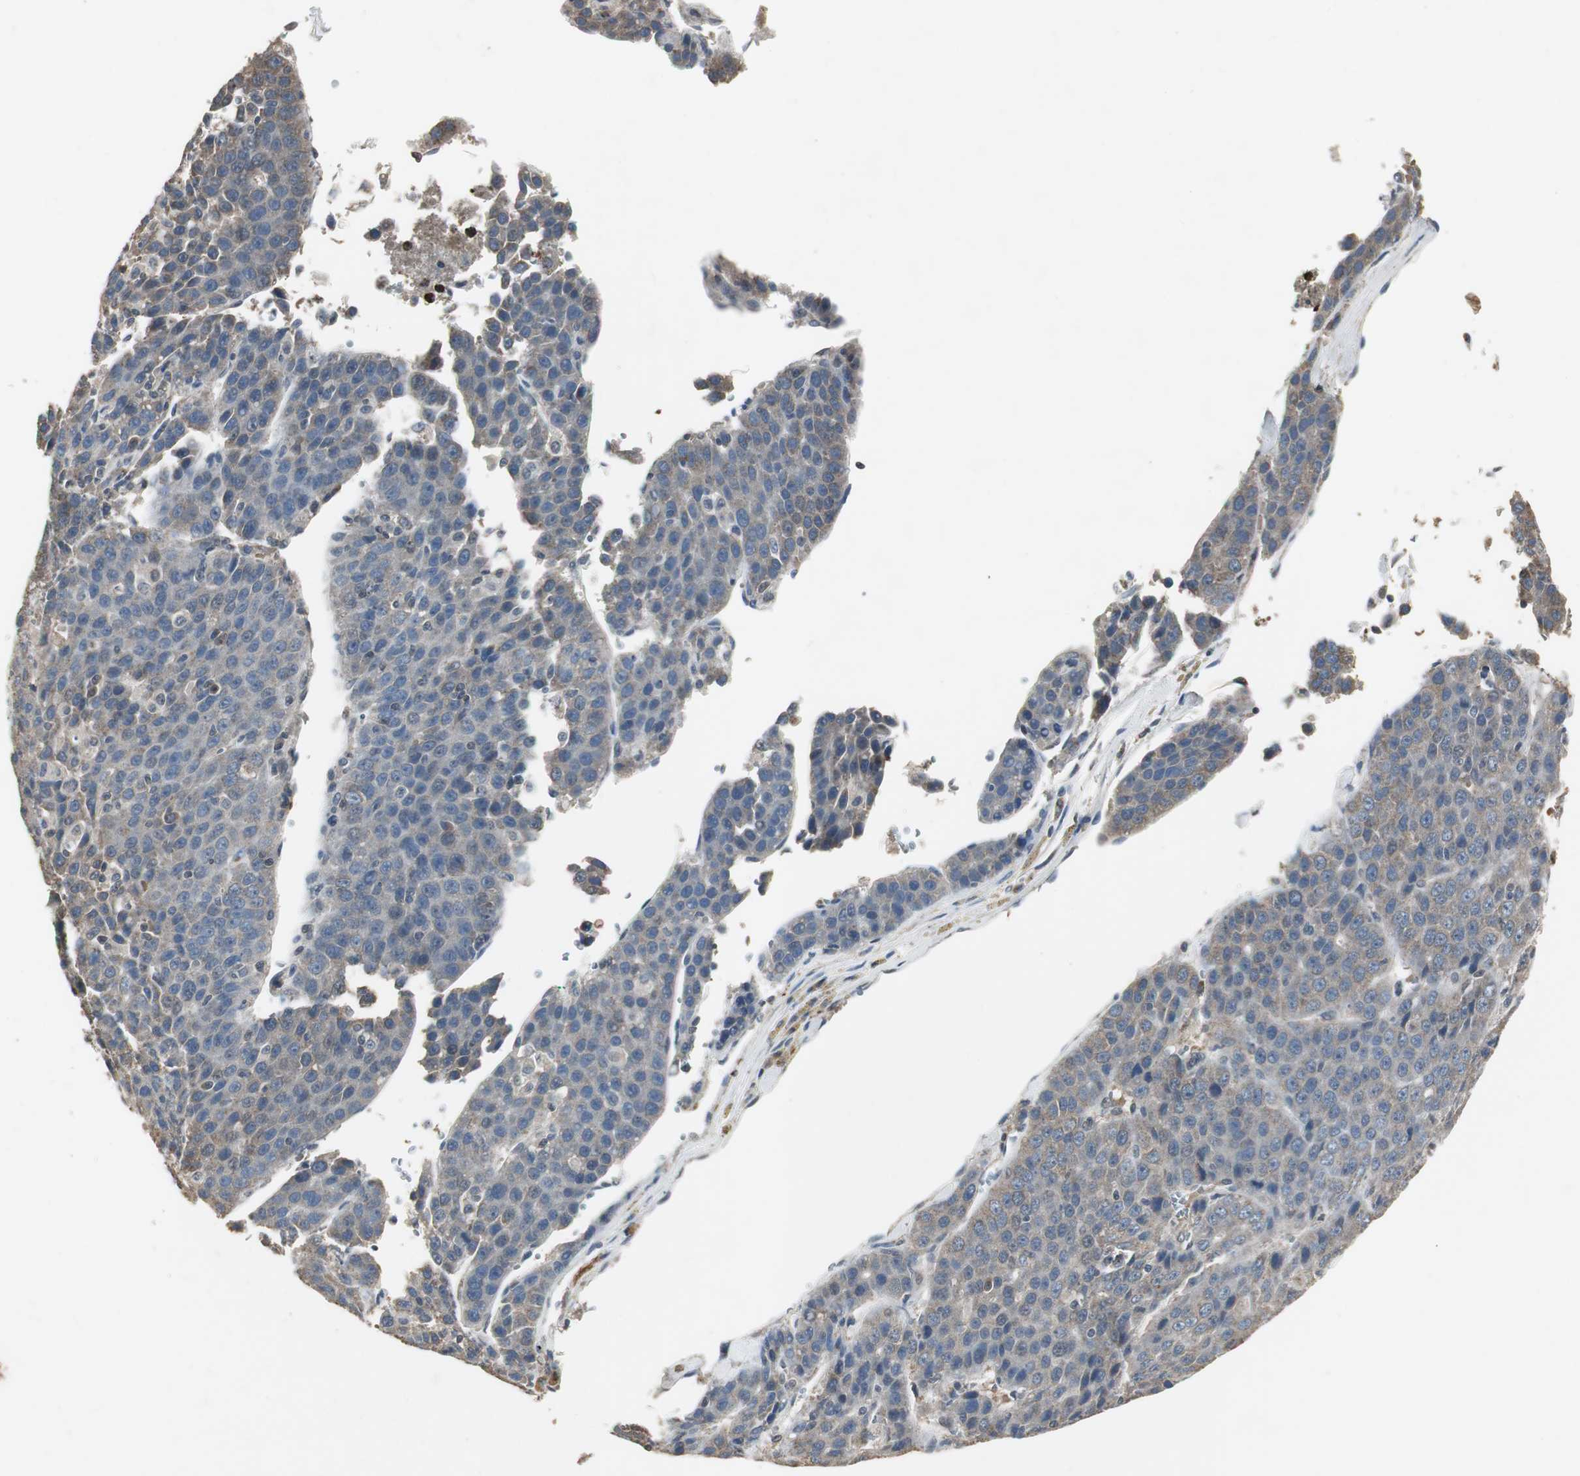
{"staining": {"intensity": "weak", "quantity": "25%-75%", "location": "cytoplasmic/membranous"}, "tissue": "liver cancer", "cell_type": "Tumor cells", "image_type": "cancer", "snomed": [{"axis": "morphology", "description": "Carcinoma, Hepatocellular, NOS"}, {"axis": "topography", "description": "Liver"}], "caption": "Approximately 25%-75% of tumor cells in human liver hepatocellular carcinoma exhibit weak cytoplasmic/membranous protein expression as visualized by brown immunohistochemical staining.", "gene": "JTB", "patient": {"sex": "female", "age": 53}}